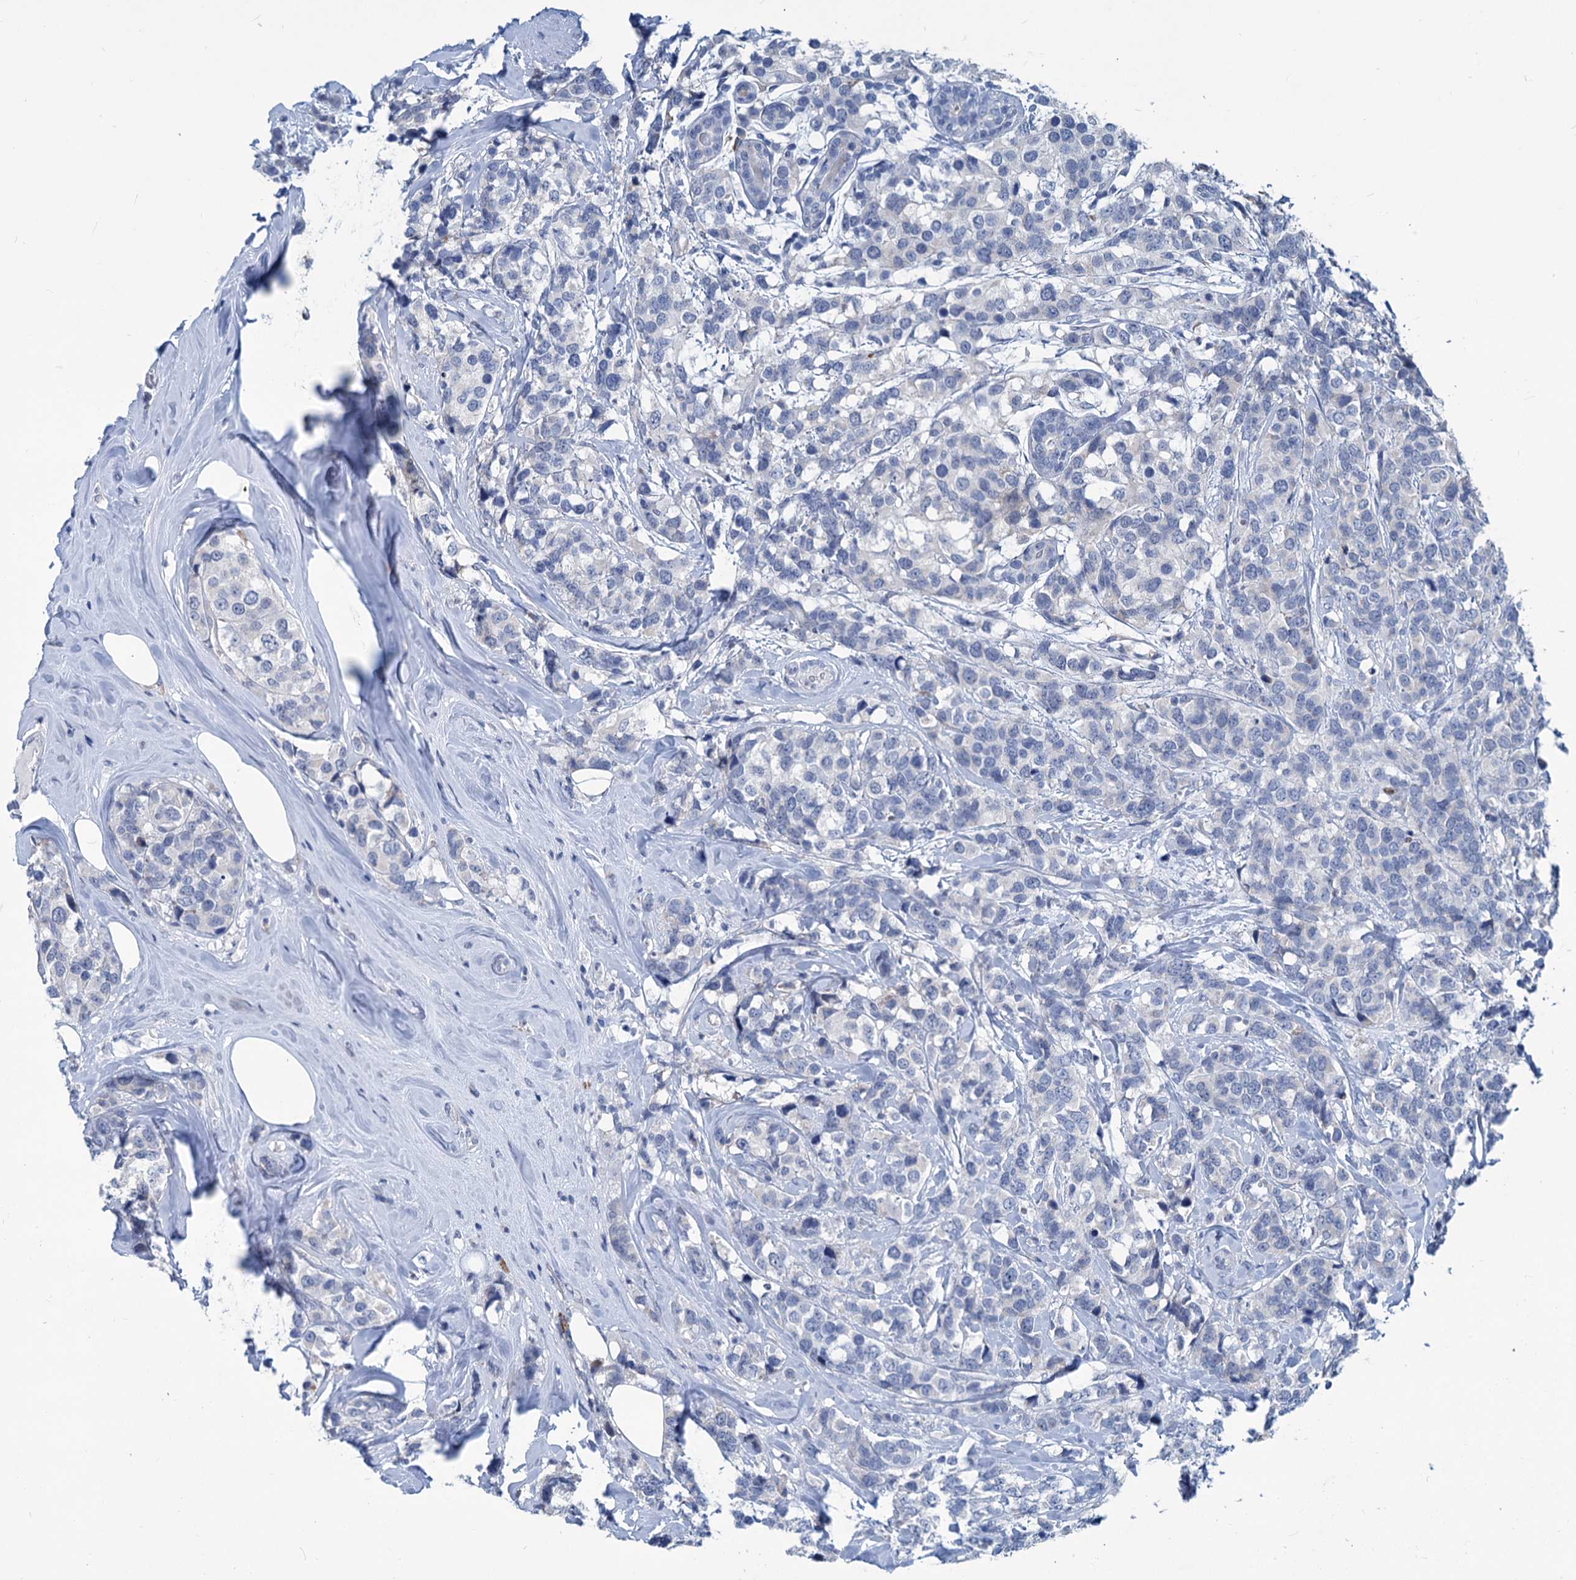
{"staining": {"intensity": "negative", "quantity": "none", "location": "none"}, "tissue": "breast cancer", "cell_type": "Tumor cells", "image_type": "cancer", "snomed": [{"axis": "morphology", "description": "Lobular carcinoma"}, {"axis": "topography", "description": "Breast"}], "caption": "IHC histopathology image of human breast cancer (lobular carcinoma) stained for a protein (brown), which demonstrates no expression in tumor cells.", "gene": "NEU3", "patient": {"sex": "female", "age": 59}}